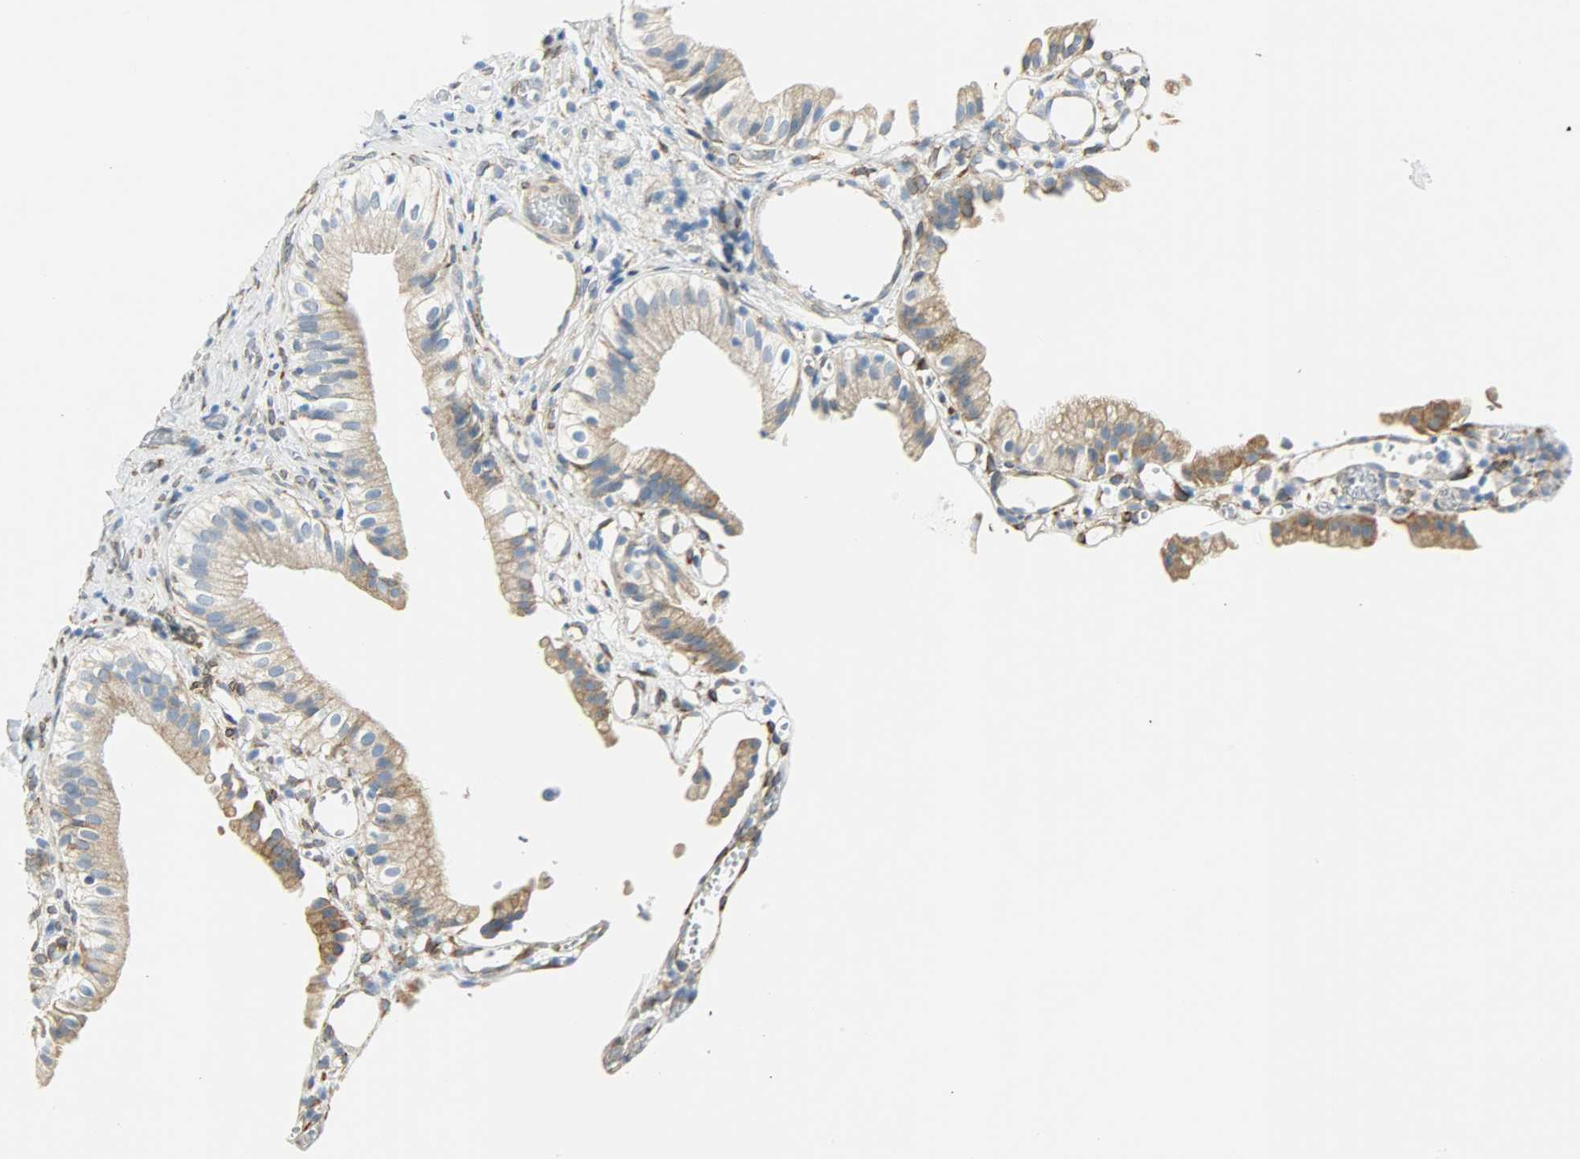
{"staining": {"intensity": "moderate", "quantity": ">75%", "location": "cytoplasmic/membranous"}, "tissue": "gallbladder", "cell_type": "Glandular cells", "image_type": "normal", "snomed": [{"axis": "morphology", "description": "Normal tissue, NOS"}, {"axis": "topography", "description": "Gallbladder"}], "caption": "High-power microscopy captured an IHC histopathology image of unremarkable gallbladder, revealing moderate cytoplasmic/membranous positivity in about >75% of glandular cells.", "gene": "PKD2", "patient": {"sex": "male", "age": 65}}